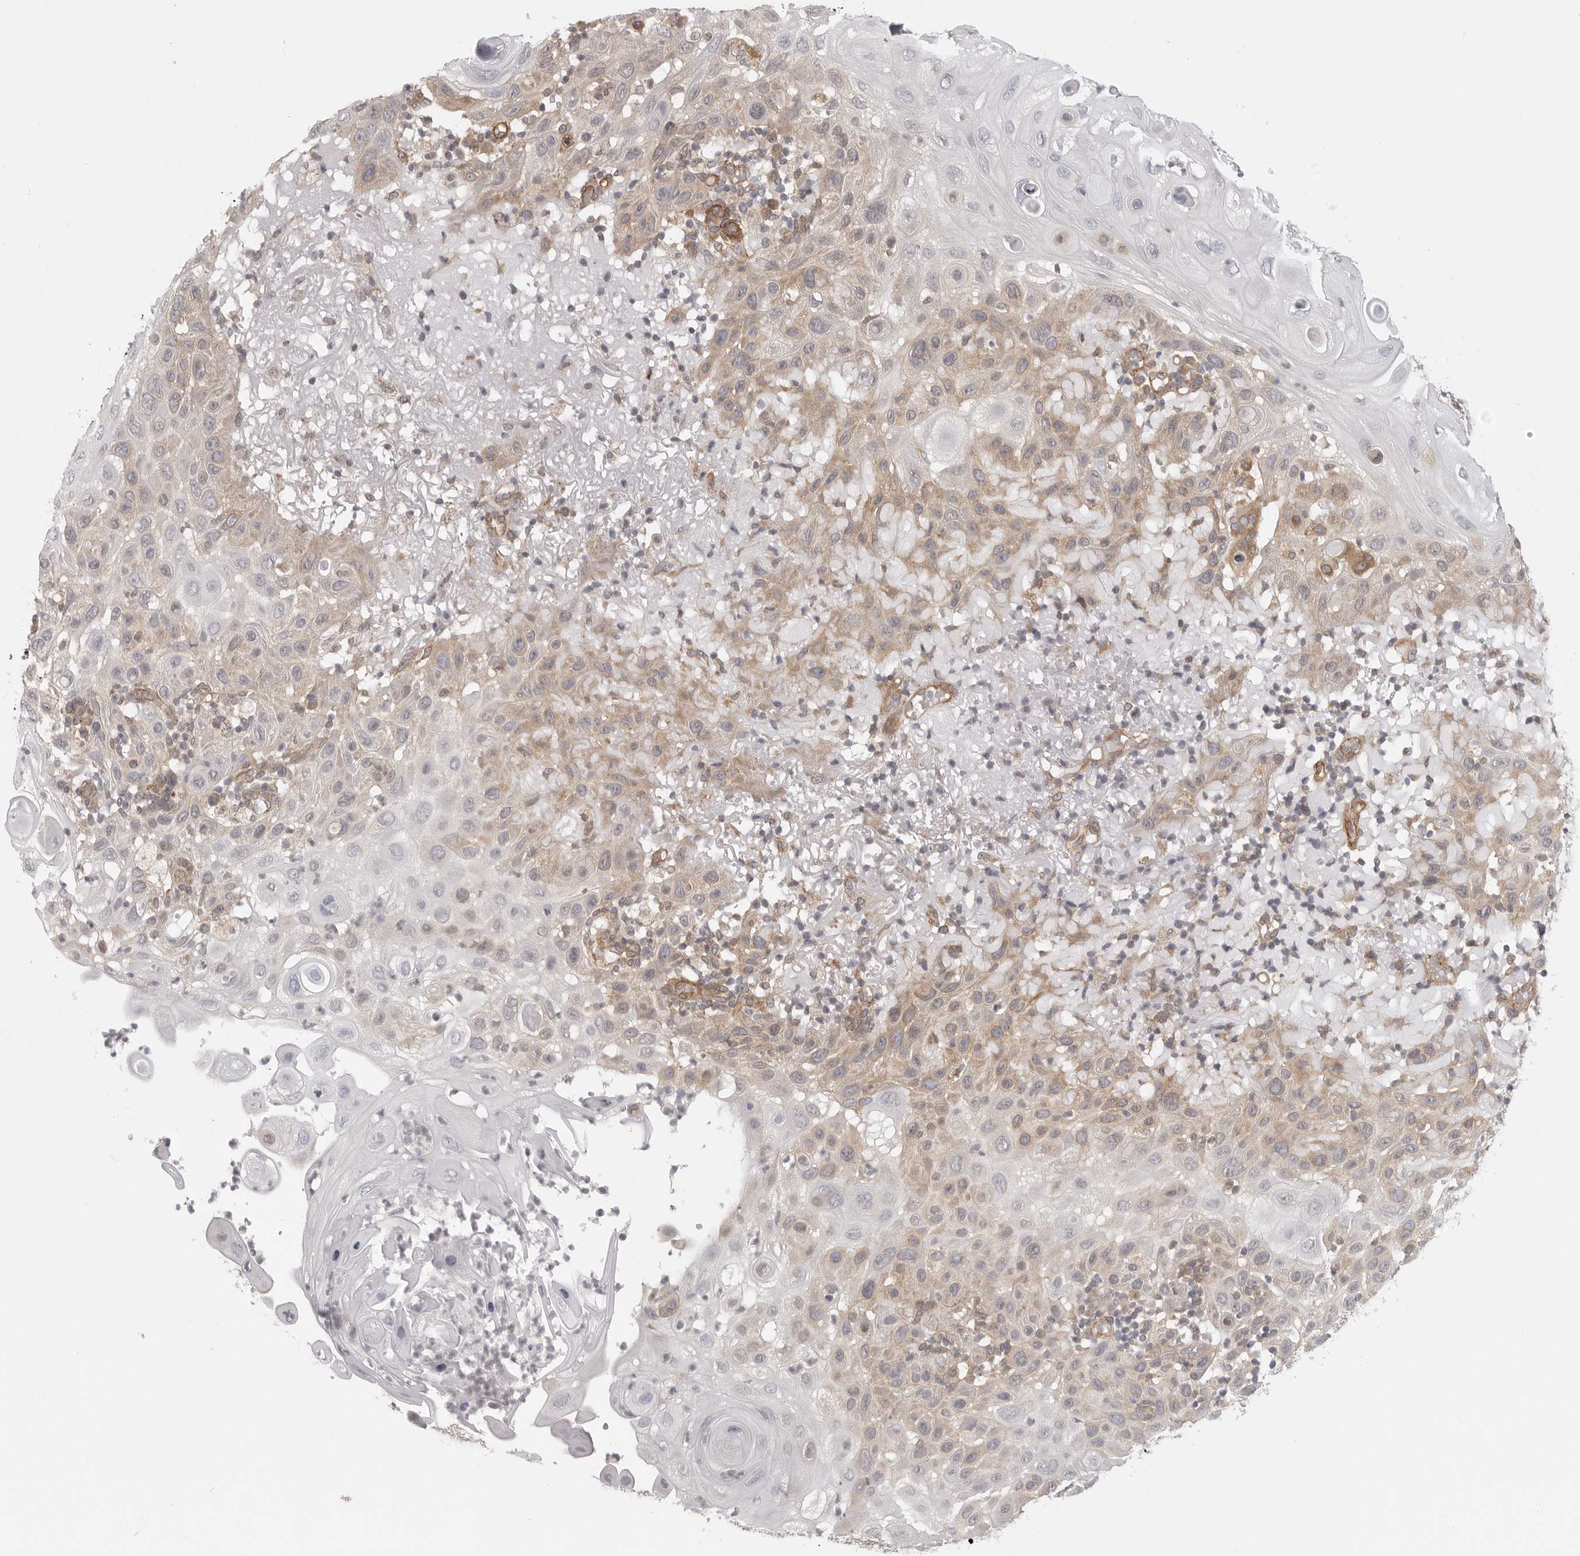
{"staining": {"intensity": "weak", "quantity": ">75%", "location": "cytoplasmic/membranous"}, "tissue": "skin cancer", "cell_type": "Tumor cells", "image_type": "cancer", "snomed": [{"axis": "morphology", "description": "Normal tissue, NOS"}, {"axis": "morphology", "description": "Squamous cell carcinoma, NOS"}, {"axis": "topography", "description": "Skin"}], "caption": "Tumor cells demonstrate weak cytoplasmic/membranous positivity in about >75% of cells in skin cancer (squamous cell carcinoma).", "gene": "CERS2", "patient": {"sex": "female", "age": 96}}